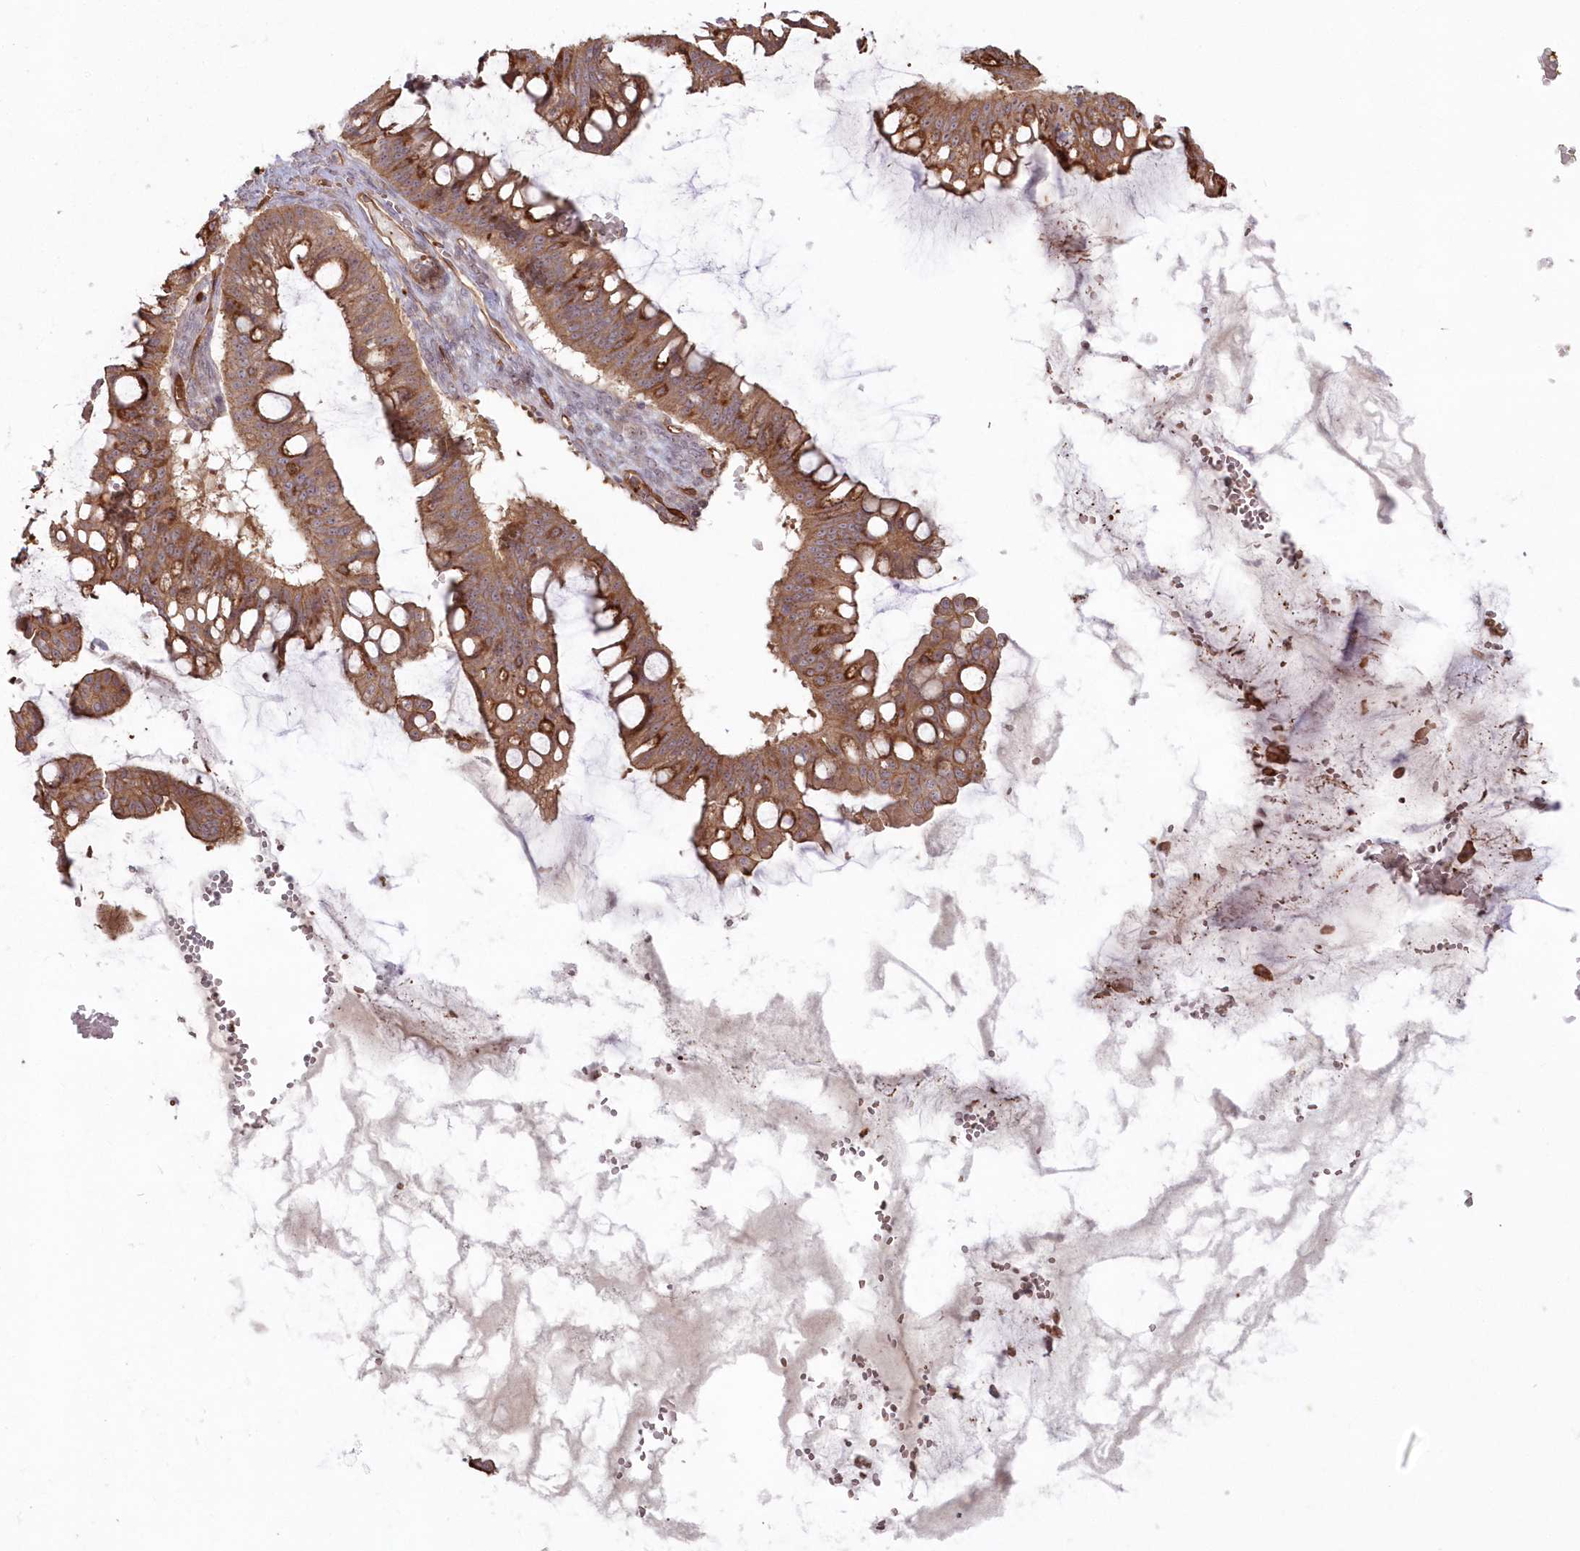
{"staining": {"intensity": "moderate", "quantity": ">75%", "location": "cytoplasmic/membranous"}, "tissue": "ovarian cancer", "cell_type": "Tumor cells", "image_type": "cancer", "snomed": [{"axis": "morphology", "description": "Cystadenocarcinoma, mucinous, NOS"}, {"axis": "topography", "description": "Ovary"}], "caption": "This image exhibits immunohistochemistry (IHC) staining of human mucinous cystadenocarcinoma (ovarian), with medium moderate cytoplasmic/membranous expression in approximately >75% of tumor cells.", "gene": "RGCC", "patient": {"sex": "female", "age": 73}}